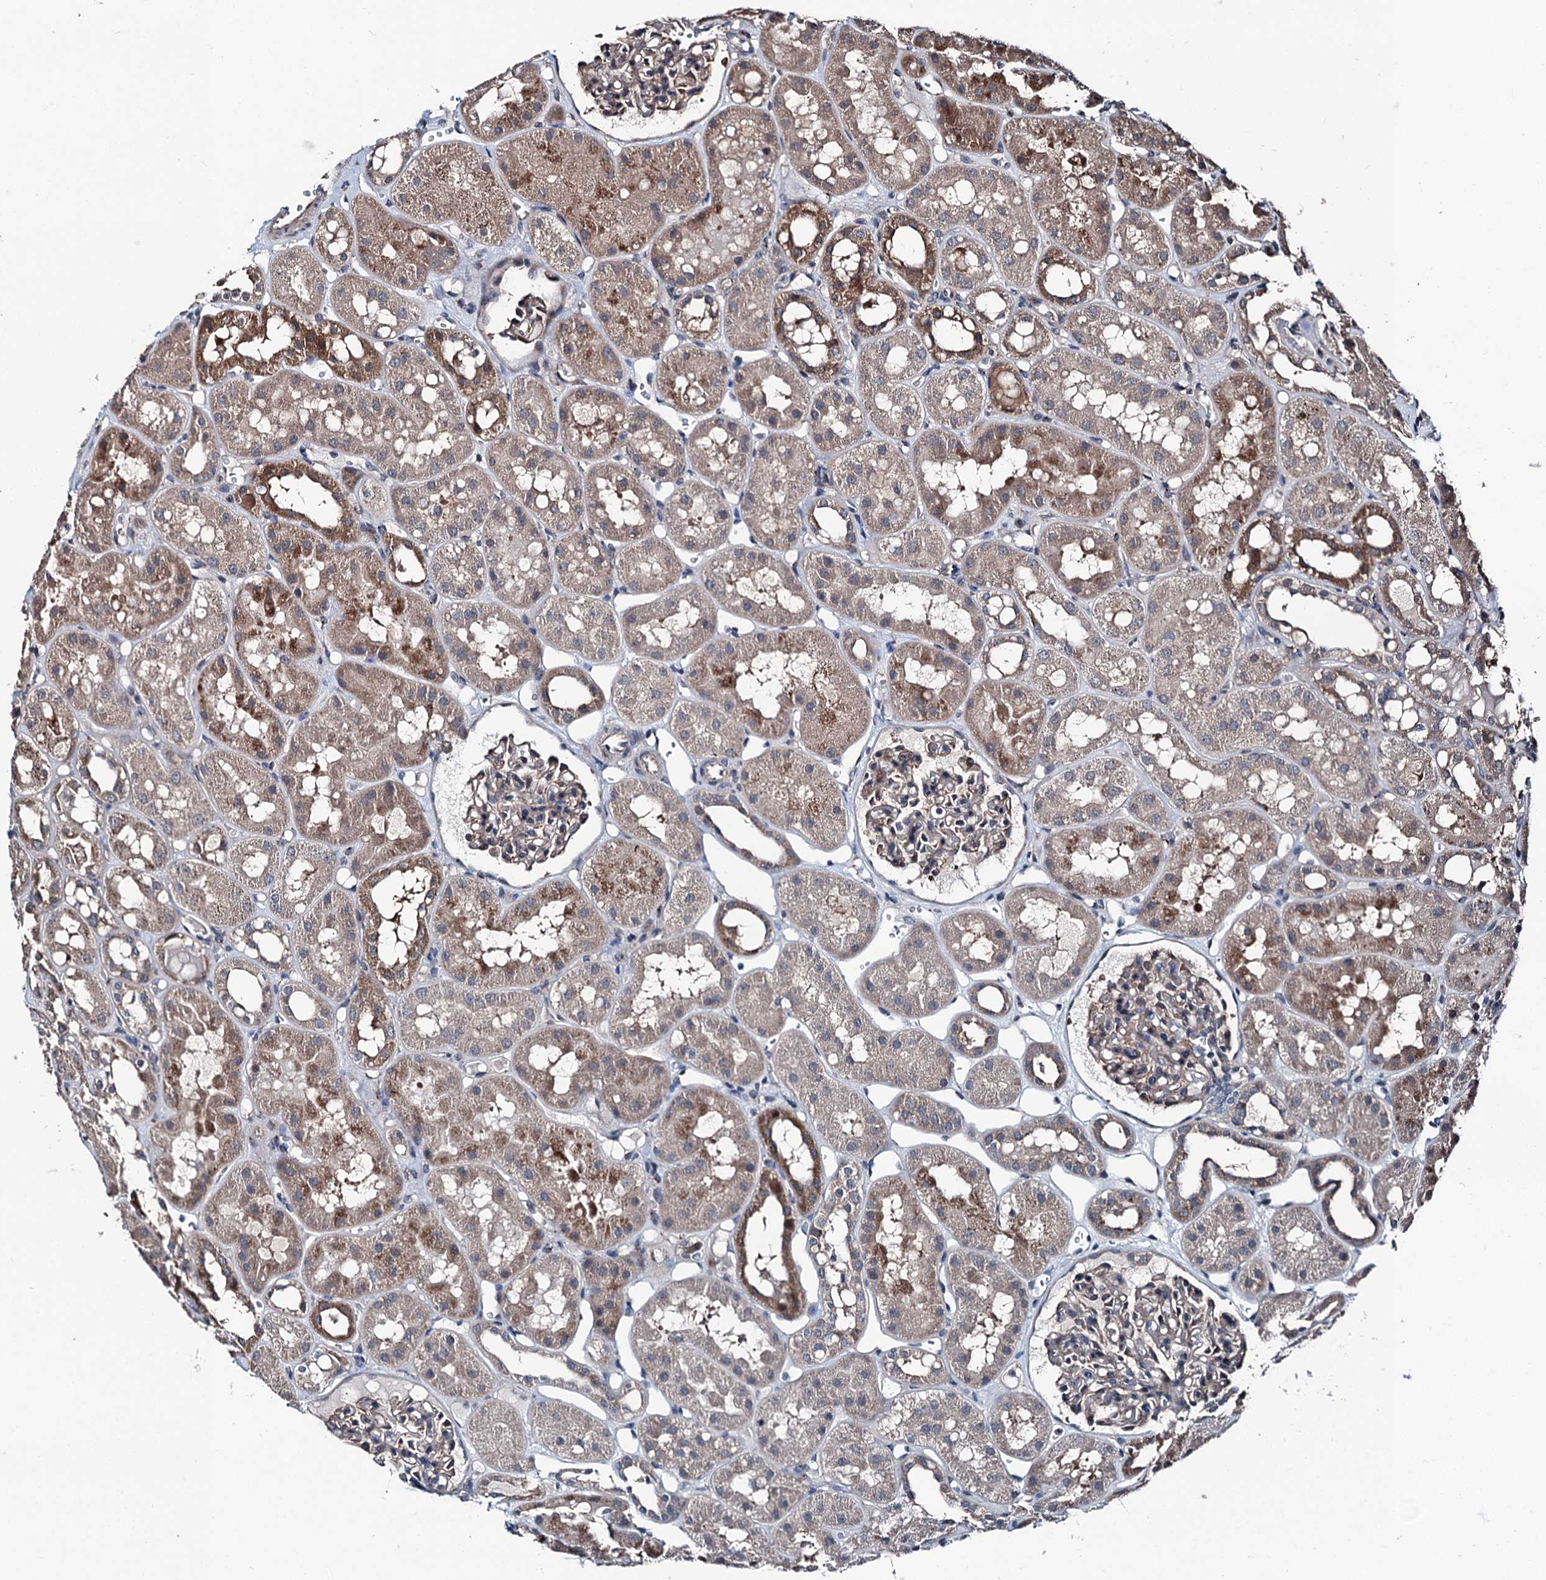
{"staining": {"intensity": "negative", "quantity": "none", "location": "none"}, "tissue": "kidney", "cell_type": "Cells in glomeruli", "image_type": "normal", "snomed": [{"axis": "morphology", "description": "Normal tissue, NOS"}, {"axis": "topography", "description": "Kidney"}], "caption": "DAB immunohistochemical staining of benign human kidney demonstrates no significant positivity in cells in glomeruli. Nuclei are stained in blue.", "gene": "PSMD13", "patient": {"sex": "male", "age": 16}}